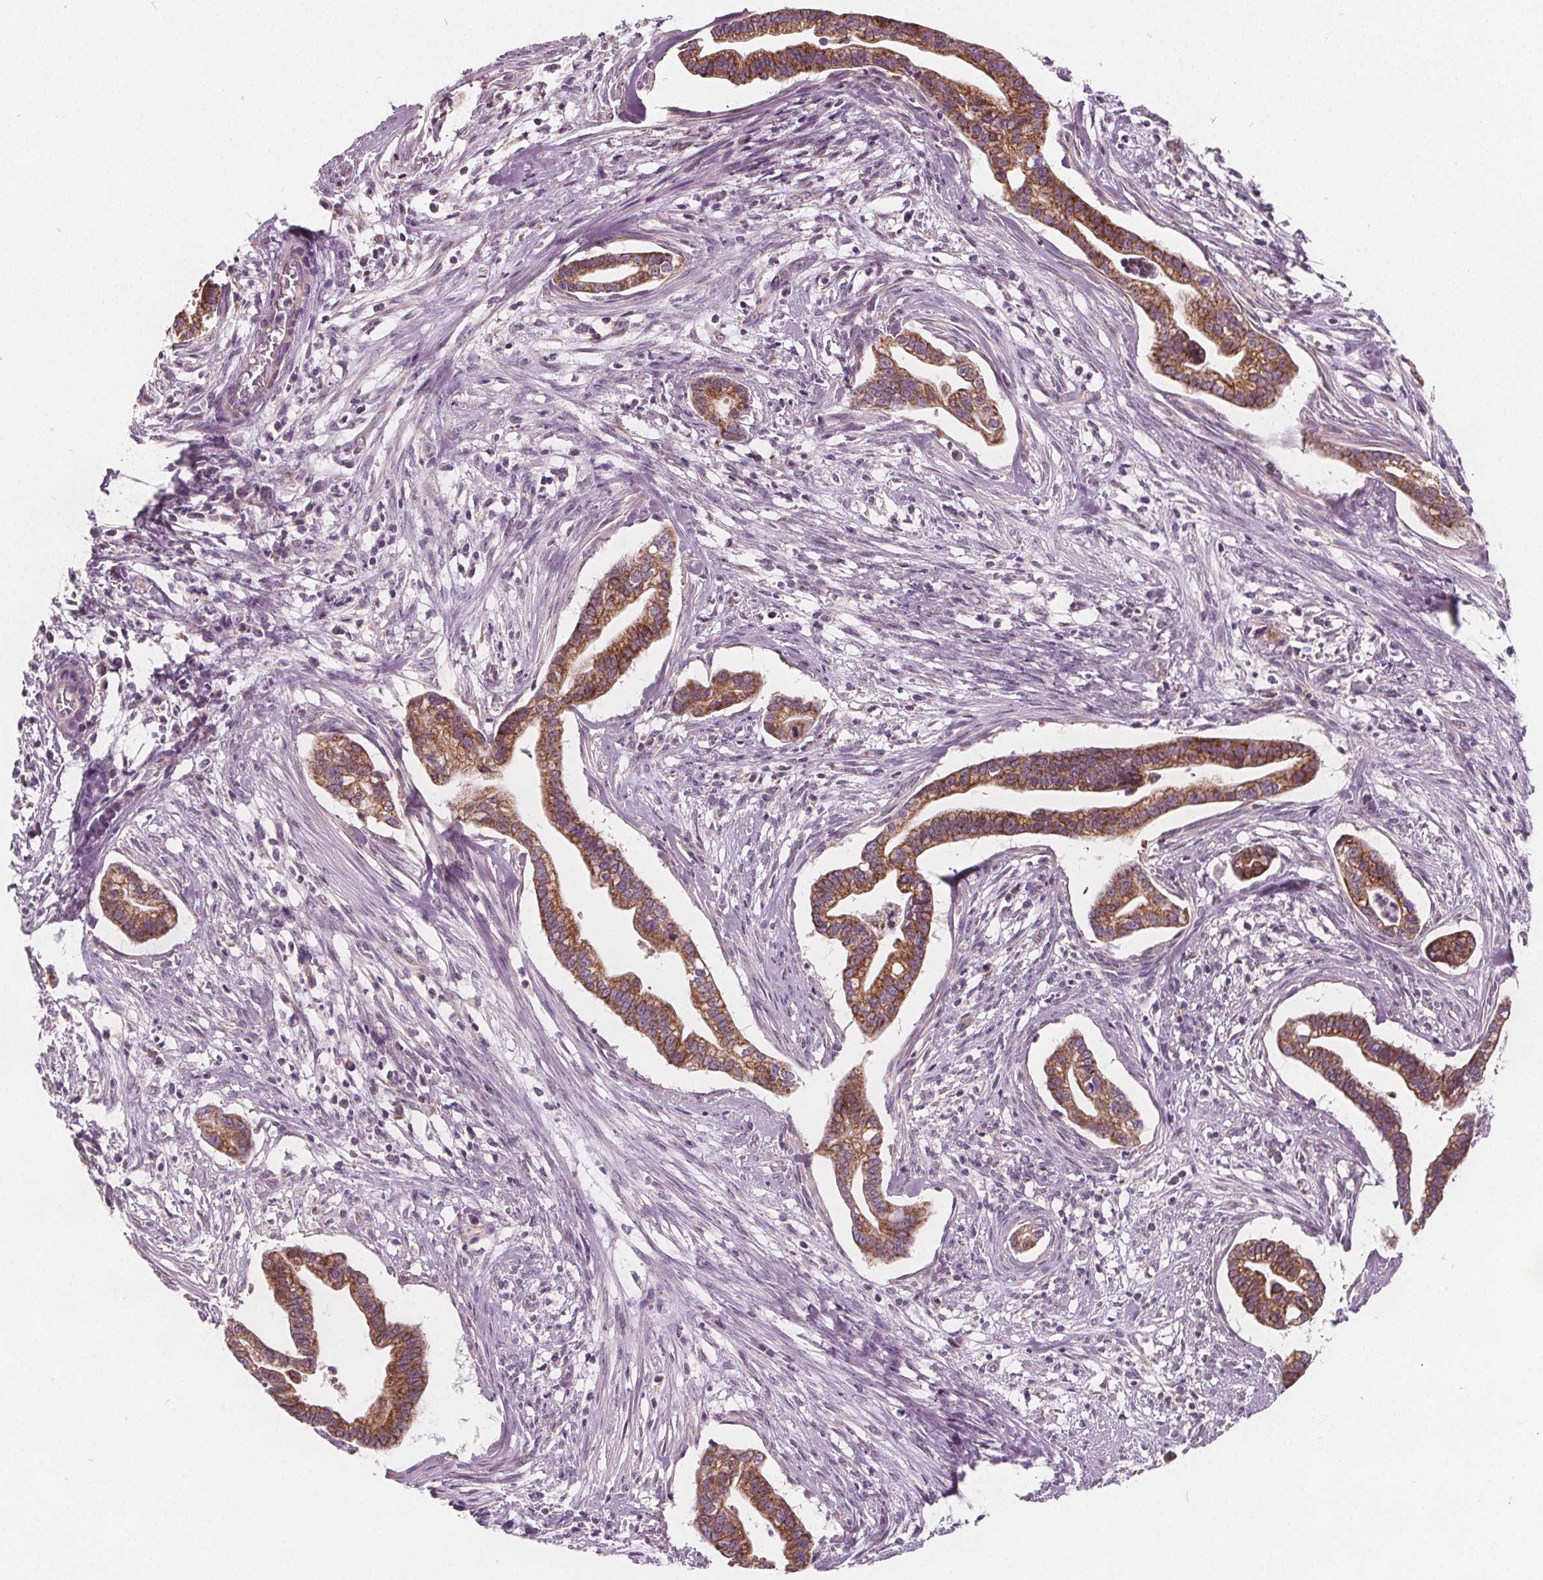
{"staining": {"intensity": "moderate", "quantity": ">75%", "location": "cytoplasmic/membranous"}, "tissue": "cervical cancer", "cell_type": "Tumor cells", "image_type": "cancer", "snomed": [{"axis": "morphology", "description": "Adenocarcinoma, NOS"}, {"axis": "topography", "description": "Cervix"}], "caption": "High-power microscopy captured an immunohistochemistry (IHC) image of adenocarcinoma (cervical), revealing moderate cytoplasmic/membranous staining in about >75% of tumor cells.", "gene": "ECI2", "patient": {"sex": "female", "age": 62}}